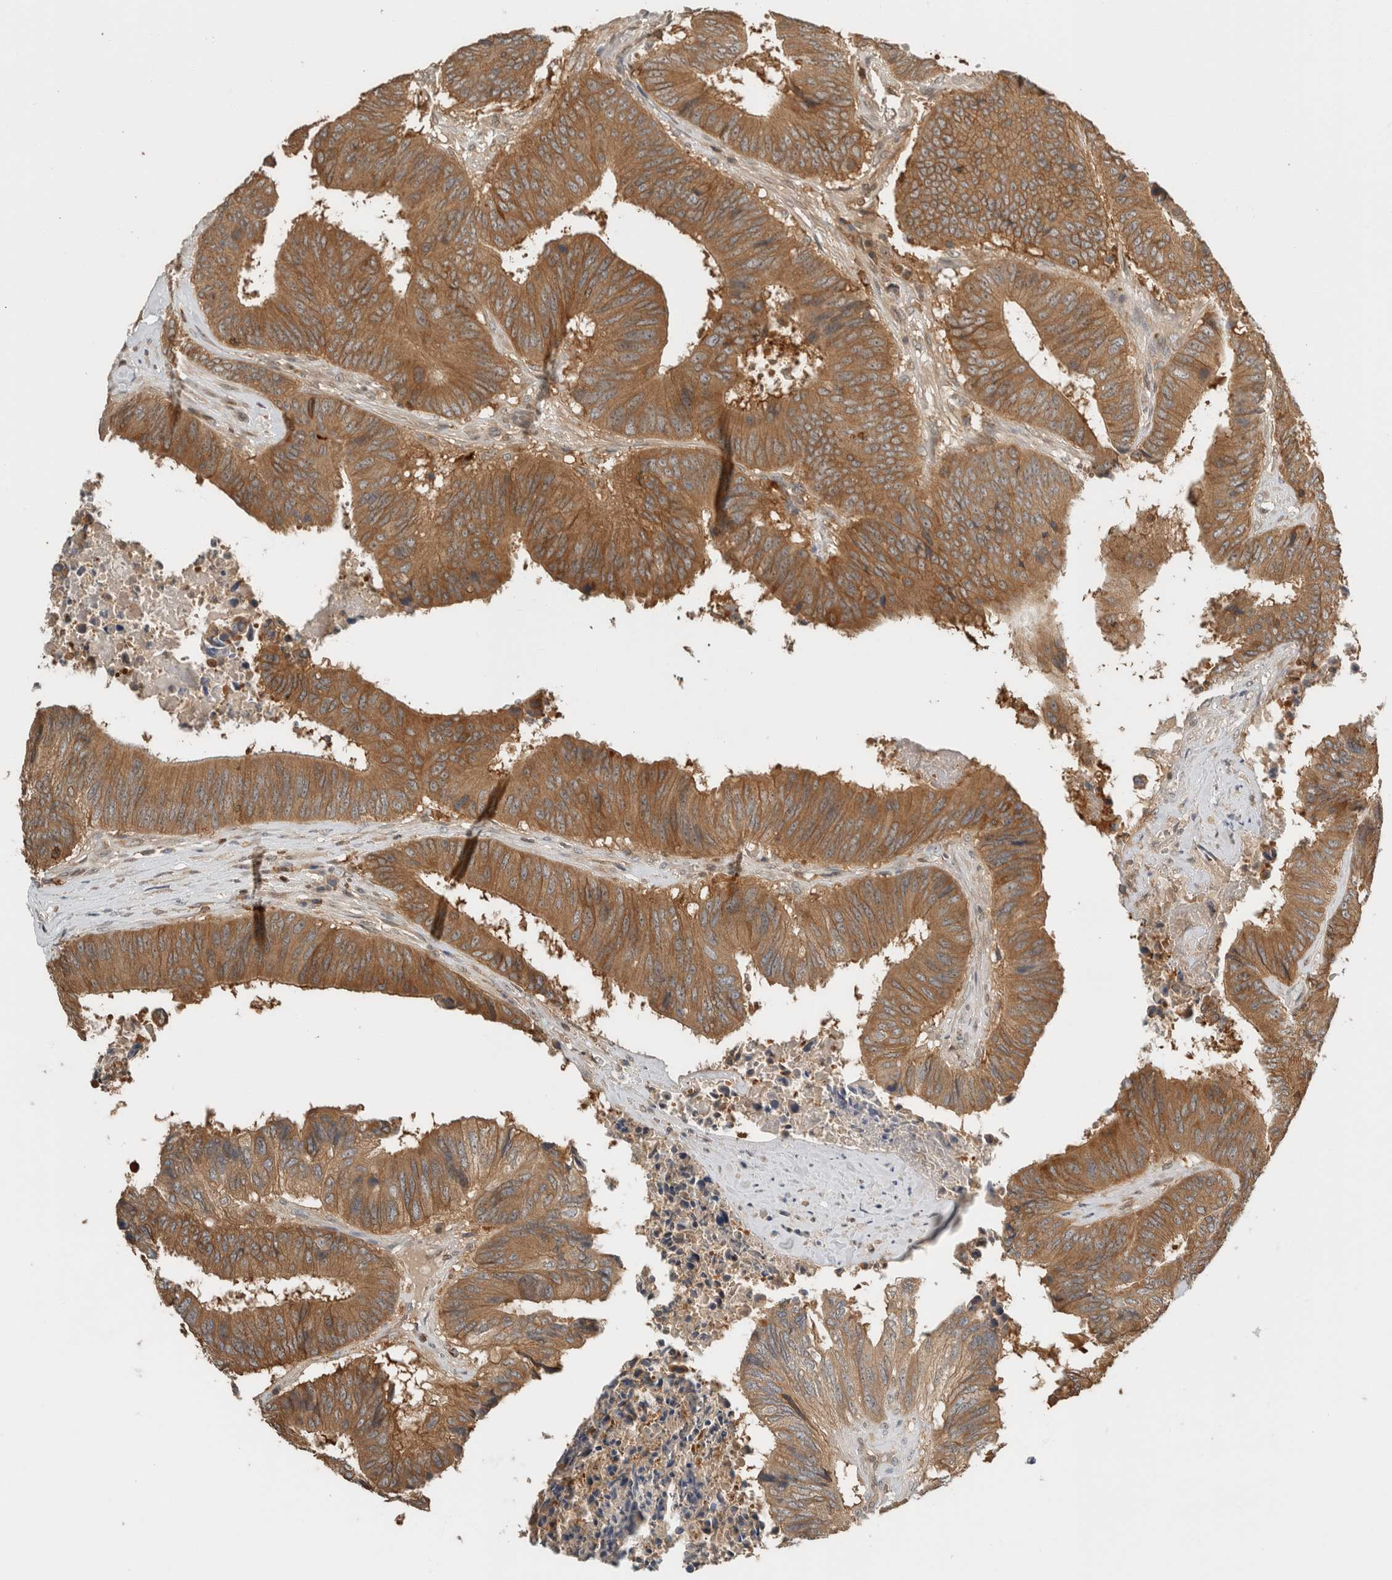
{"staining": {"intensity": "moderate", "quantity": ">75%", "location": "cytoplasmic/membranous"}, "tissue": "colorectal cancer", "cell_type": "Tumor cells", "image_type": "cancer", "snomed": [{"axis": "morphology", "description": "Adenocarcinoma, NOS"}, {"axis": "topography", "description": "Rectum"}], "caption": "Tumor cells reveal medium levels of moderate cytoplasmic/membranous positivity in about >75% of cells in colorectal cancer (adenocarcinoma). (DAB (3,3'-diaminobenzidine) = brown stain, brightfield microscopy at high magnification).", "gene": "PFDN4", "patient": {"sex": "male", "age": 72}}